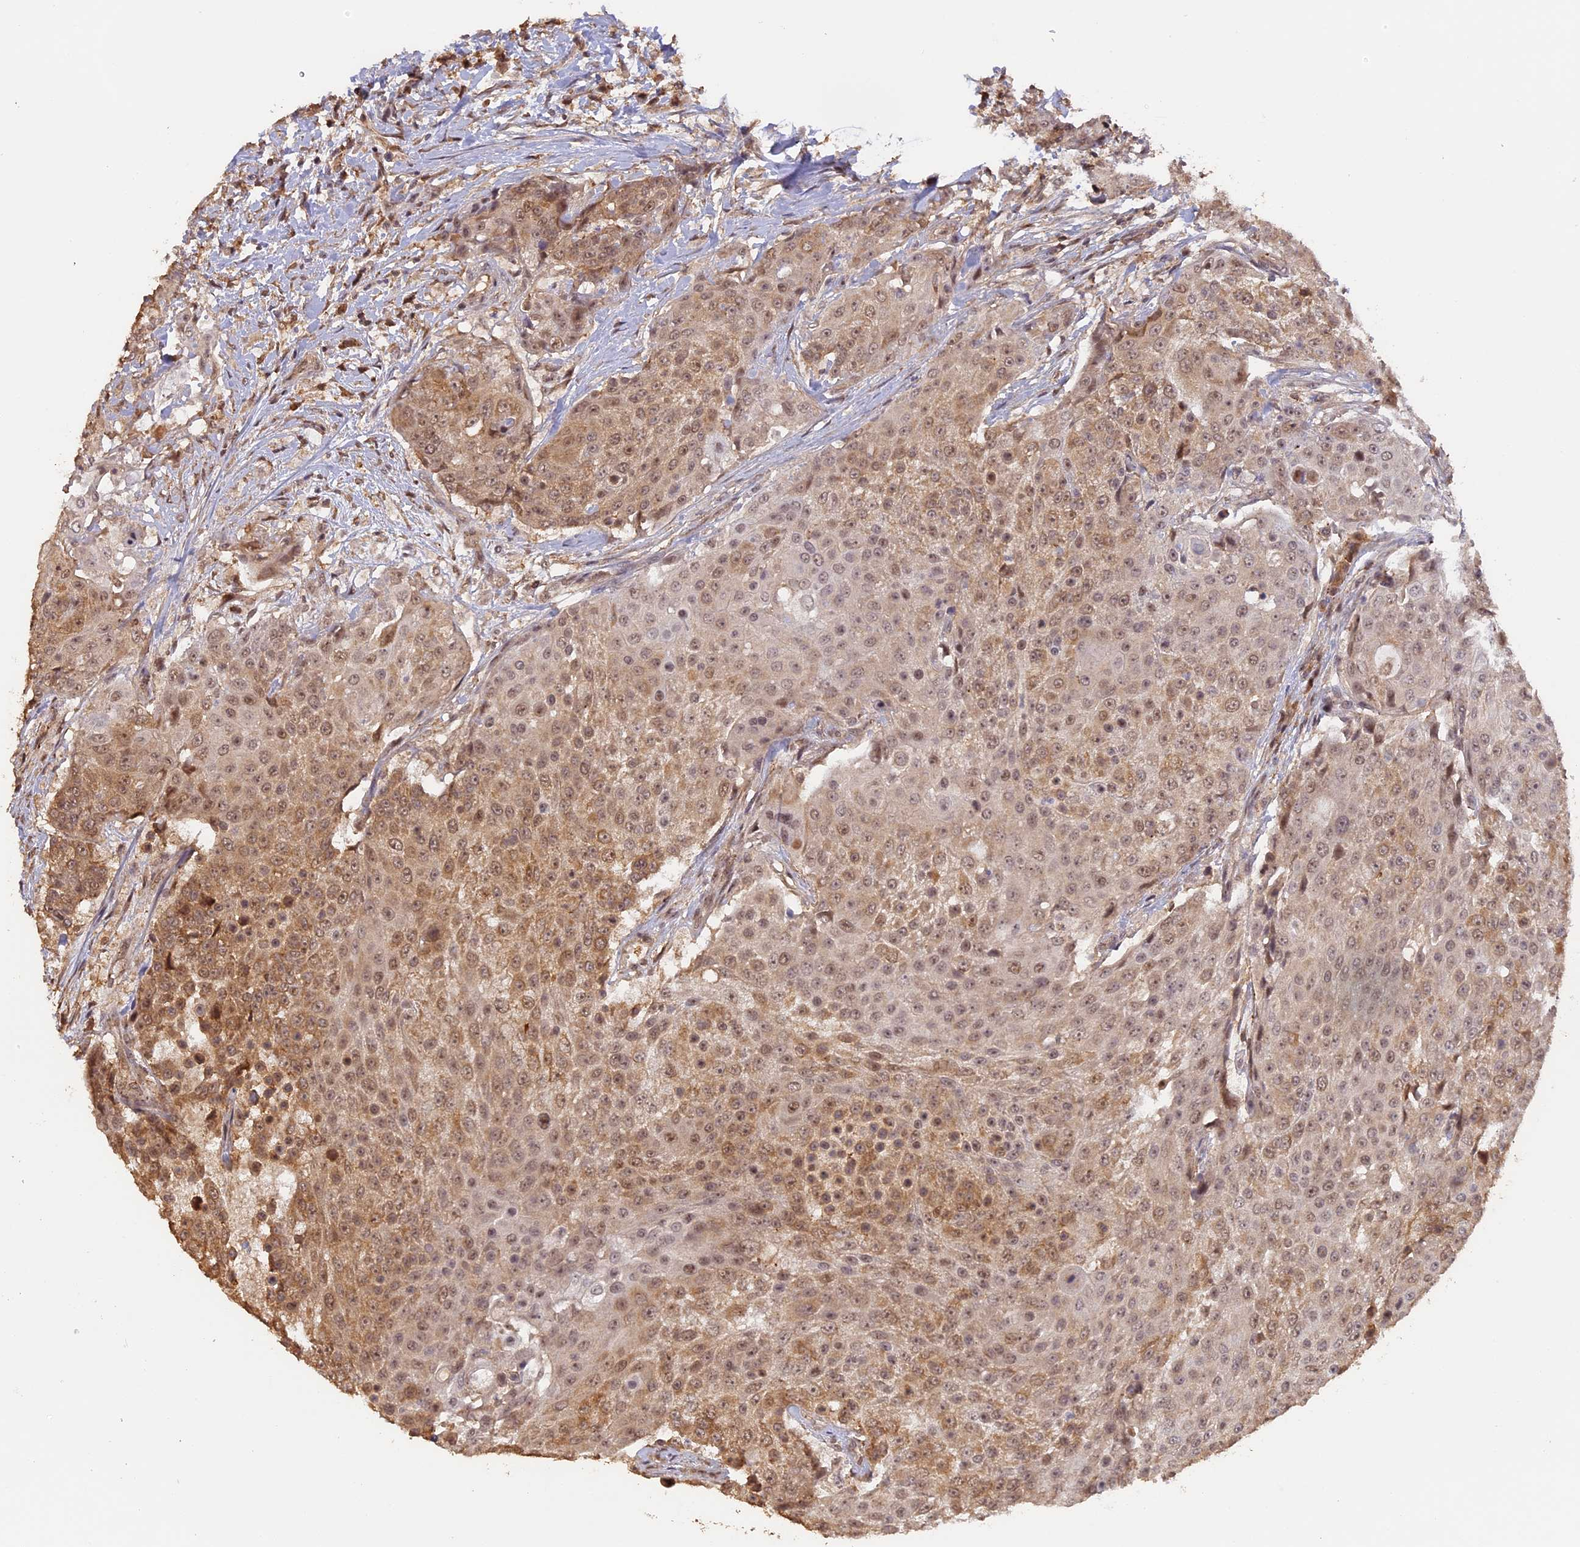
{"staining": {"intensity": "moderate", "quantity": ">75%", "location": "cytoplasmic/membranous,nuclear"}, "tissue": "urothelial cancer", "cell_type": "Tumor cells", "image_type": "cancer", "snomed": [{"axis": "morphology", "description": "Urothelial carcinoma, High grade"}, {"axis": "topography", "description": "Urinary bladder"}], "caption": "A histopathology image of urothelial cancer stained for a protein displays moderate cytoplasmic/membranous and nuclear brown staining in tumor cells.", "gene": "MYBL2", "patient": {"sex": "female", "age": 63}}